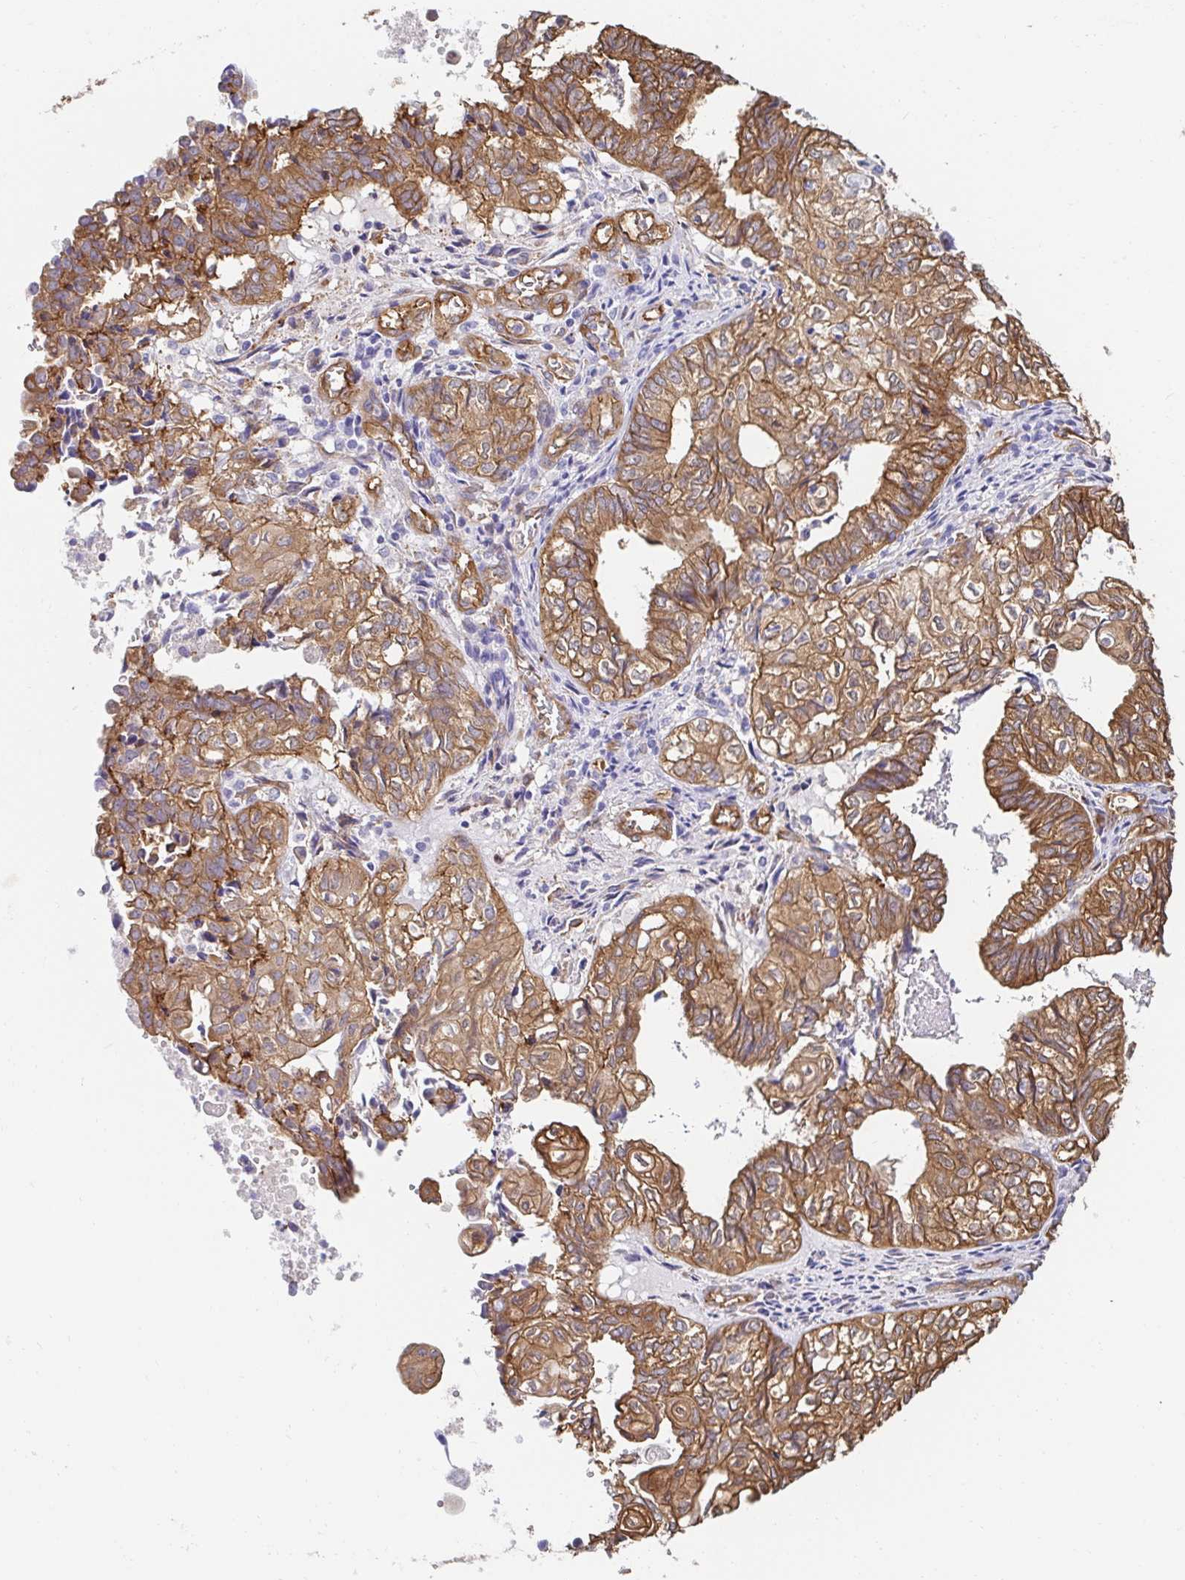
{"staining": {"intensity": "moderate", "quantity": ">75%", "location": "cytoplasmic/membranous"}, "tissue": "ovarian cancer", "cell_type": "Tumor cells", "image_type": "cancer", "snomed": [{"axis": "morphology", "description": "Carcinoma, endometroid"}, {"axis": "topography", "description": "Ovary"}], "caption": "A medium amount of moderate cytoplasmic/membranous staining is identified in approximately >75% of tumor cells in ovarian endometroid carcinoma tissue.", "gene": "CTTN", "patient": {"sex": "female", "age": 64}}